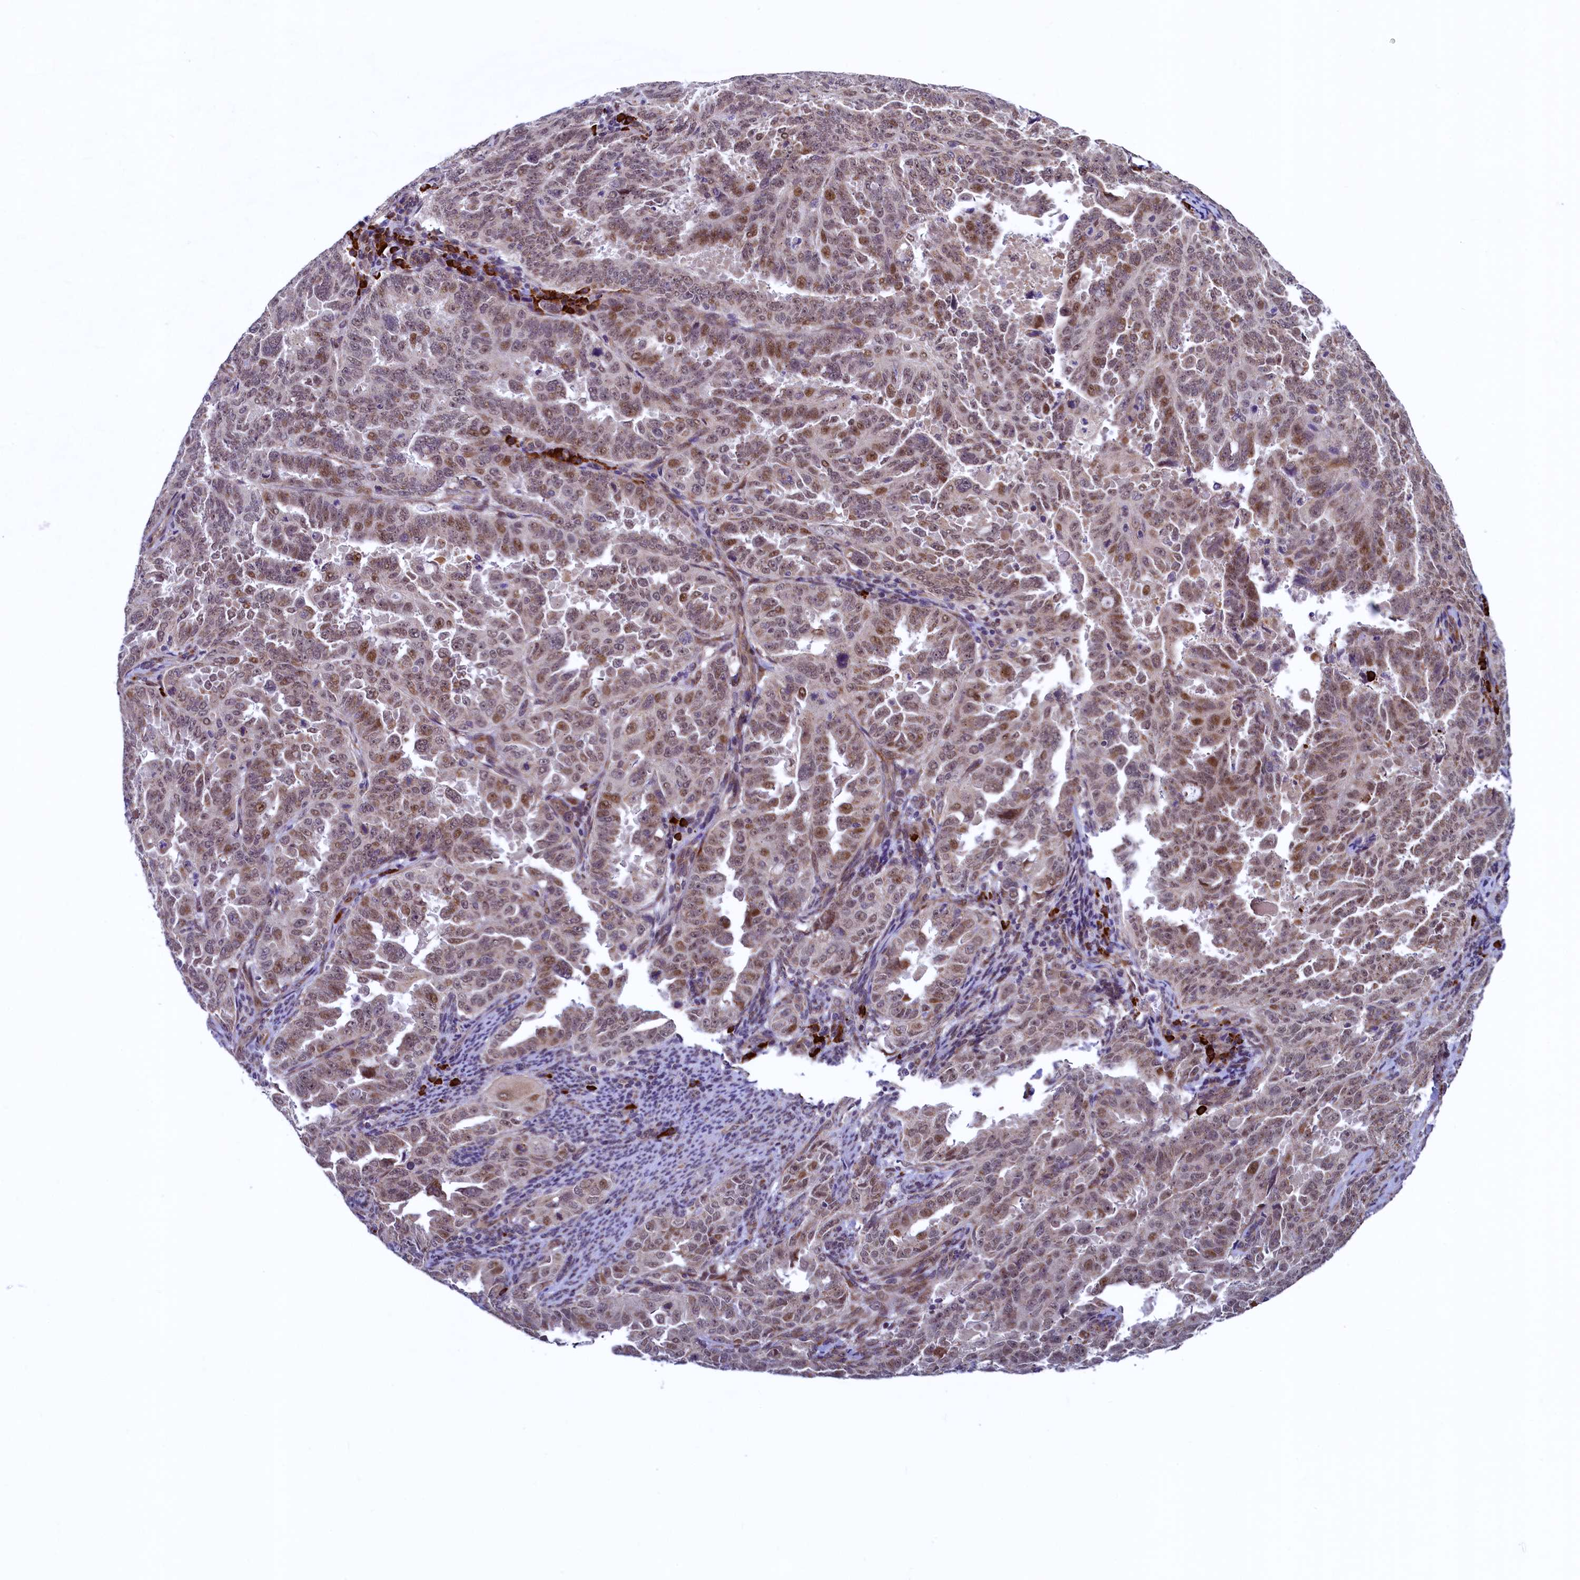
{"staining": {"intensity": "moderate", "quantity": ">75%", "location": "cytoplasmic/membranous,nuclear"}, "tissue": "endometrial cancer", "cell_type": "Tumor cells", "image_type": "cancer", "snomed": [{"axis": "morphology", "description": "Adenocarcinoma, NOS"}, {"axis": "topography", "description": "Endometrium"}], "caption": "About >75% of tumor cells in human endometrial adenocarcinoma exhibit moderate cytoplasmic/membranous and nuclear protein expression as visualized by brown immunohistochemical staining.", "gene": "RBFA", "patient": {"sex": "female", "age": 65}}